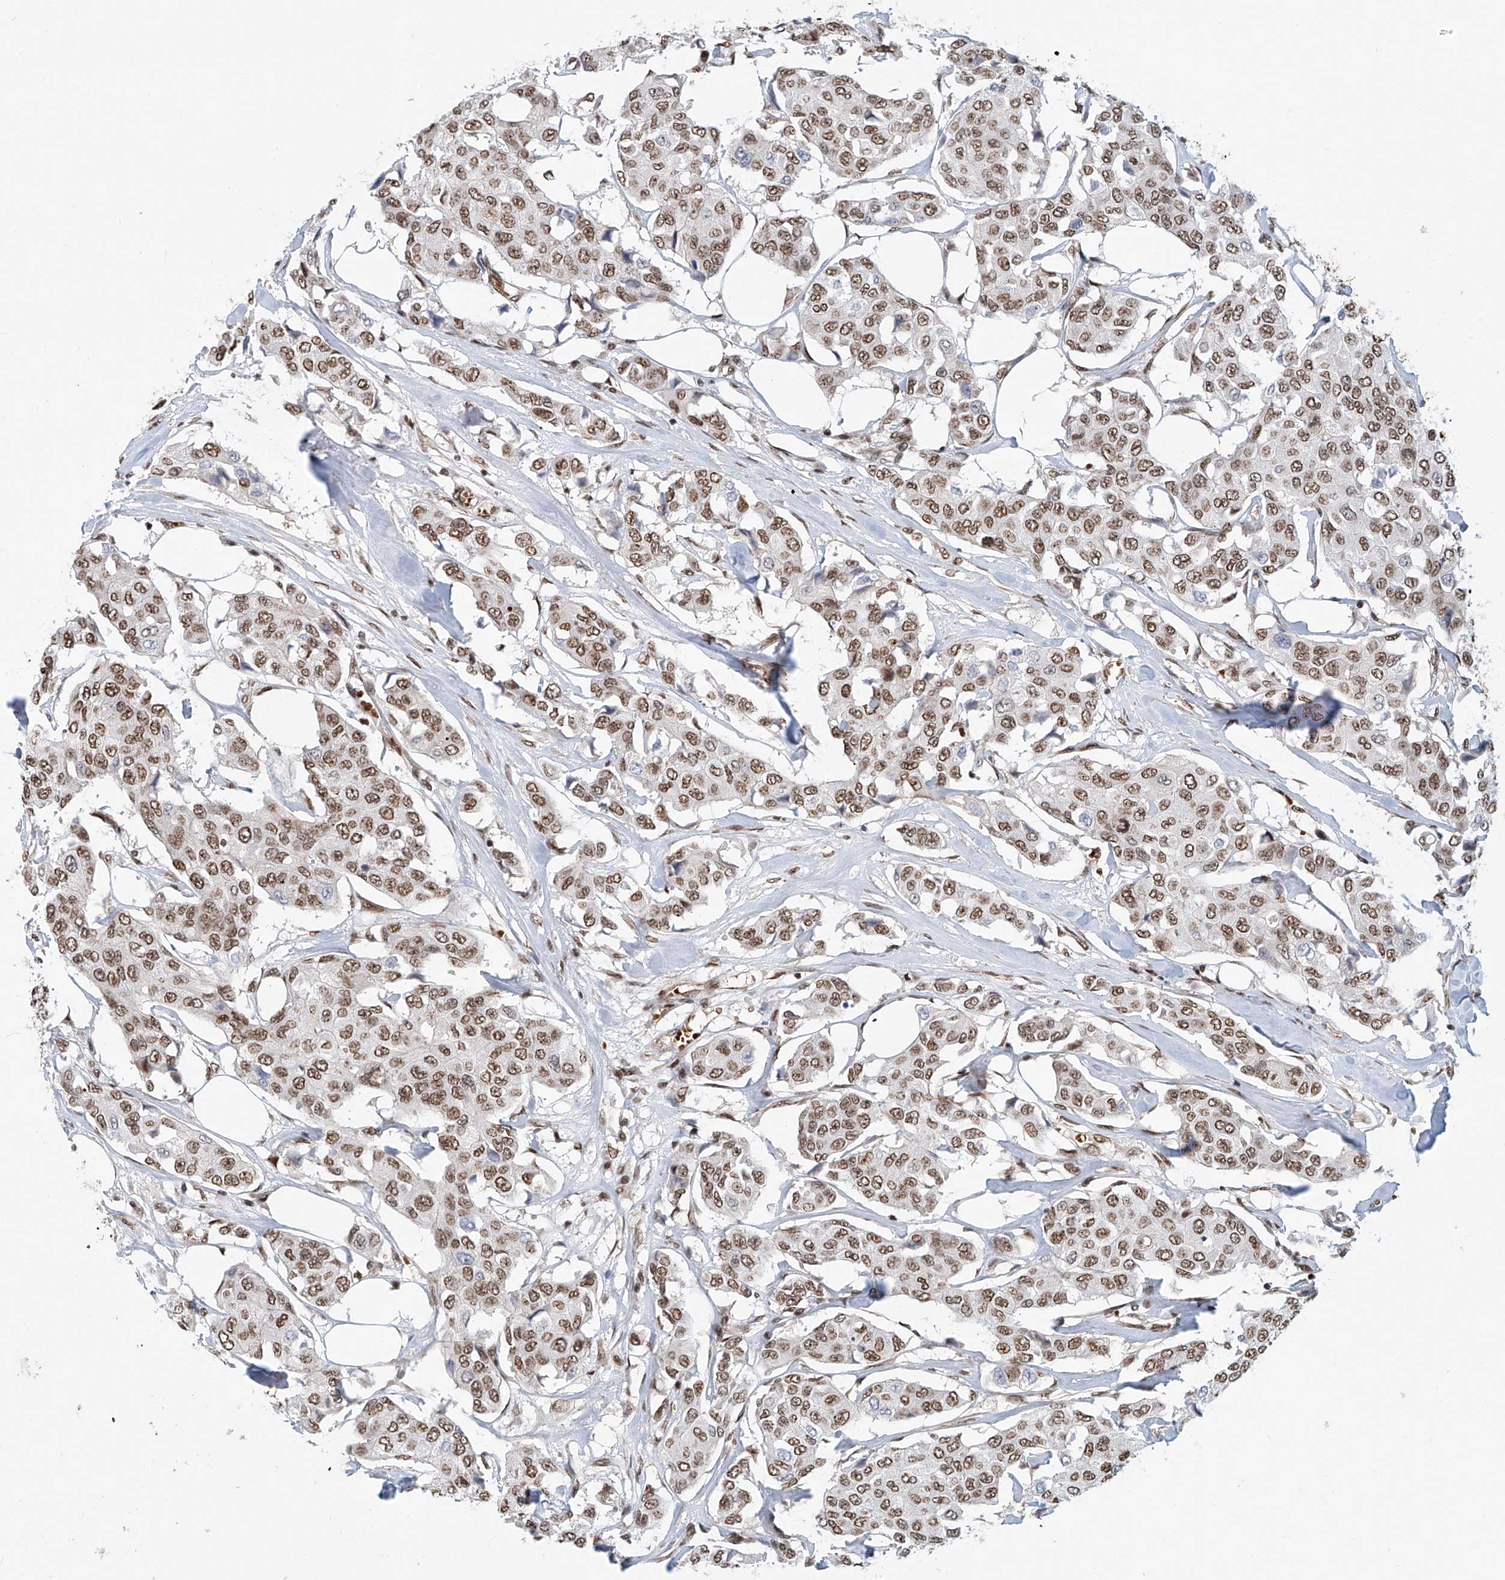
{"staining": {"intensity": "moderate", "quantity": ">75%", "location": "nuclear"}, "tissue": "breast cancer", "cell_type": "Tumor cells", "image_type": "cancer", "snomed": [{"axis": "morphology", "description": "Duct carcinoma"}, {"axis": "topography", "description": "Breast"}], "caption": "Tumor cells reveal medium levels of moderate nuclear positivity in about >75% of cells in human intraductal carcinoma (breast).", "gene": "ZNF470", "patient": {"sex": "female", "age": 80}}